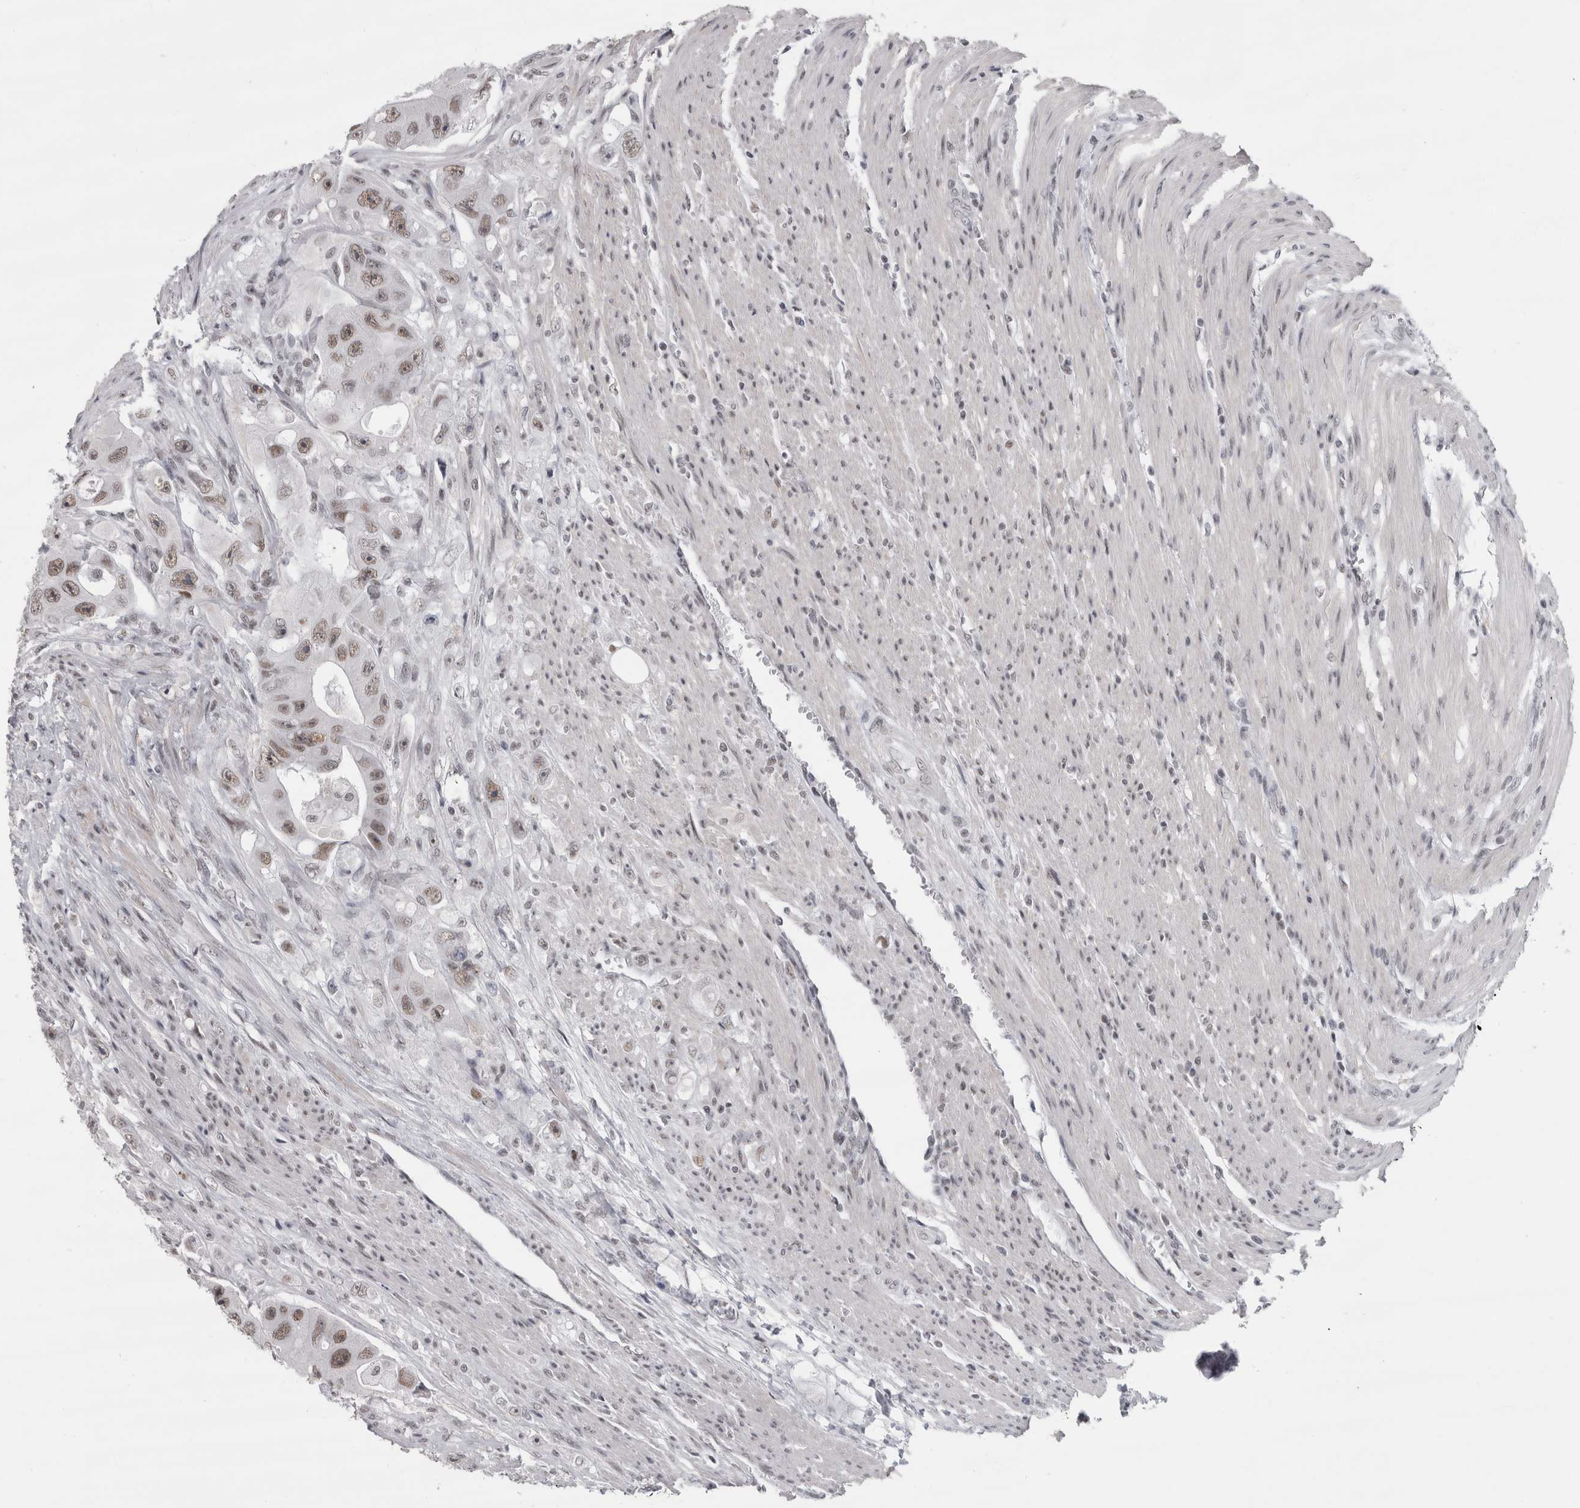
{"staining": {"intensity": "moderate", "quantity": ">75%", "location": "nuclear"}, "tissue": "colorectal cancer", "cell_type": "Tumor cells", "image_type": "cancer", "snomed": [{"axis": "morphology", "description": "Adenocarcinoma, NOS"}, {"axis": "topography", "description": "Colon"}], "caption": "Immunohistochemical staining of human colorectal cancer displays medium levels of moderate nuclear staining in approximately >75% of tumor cells.", "gene": "ARID4B", "patient": {"sex": "female", "age": 46}}